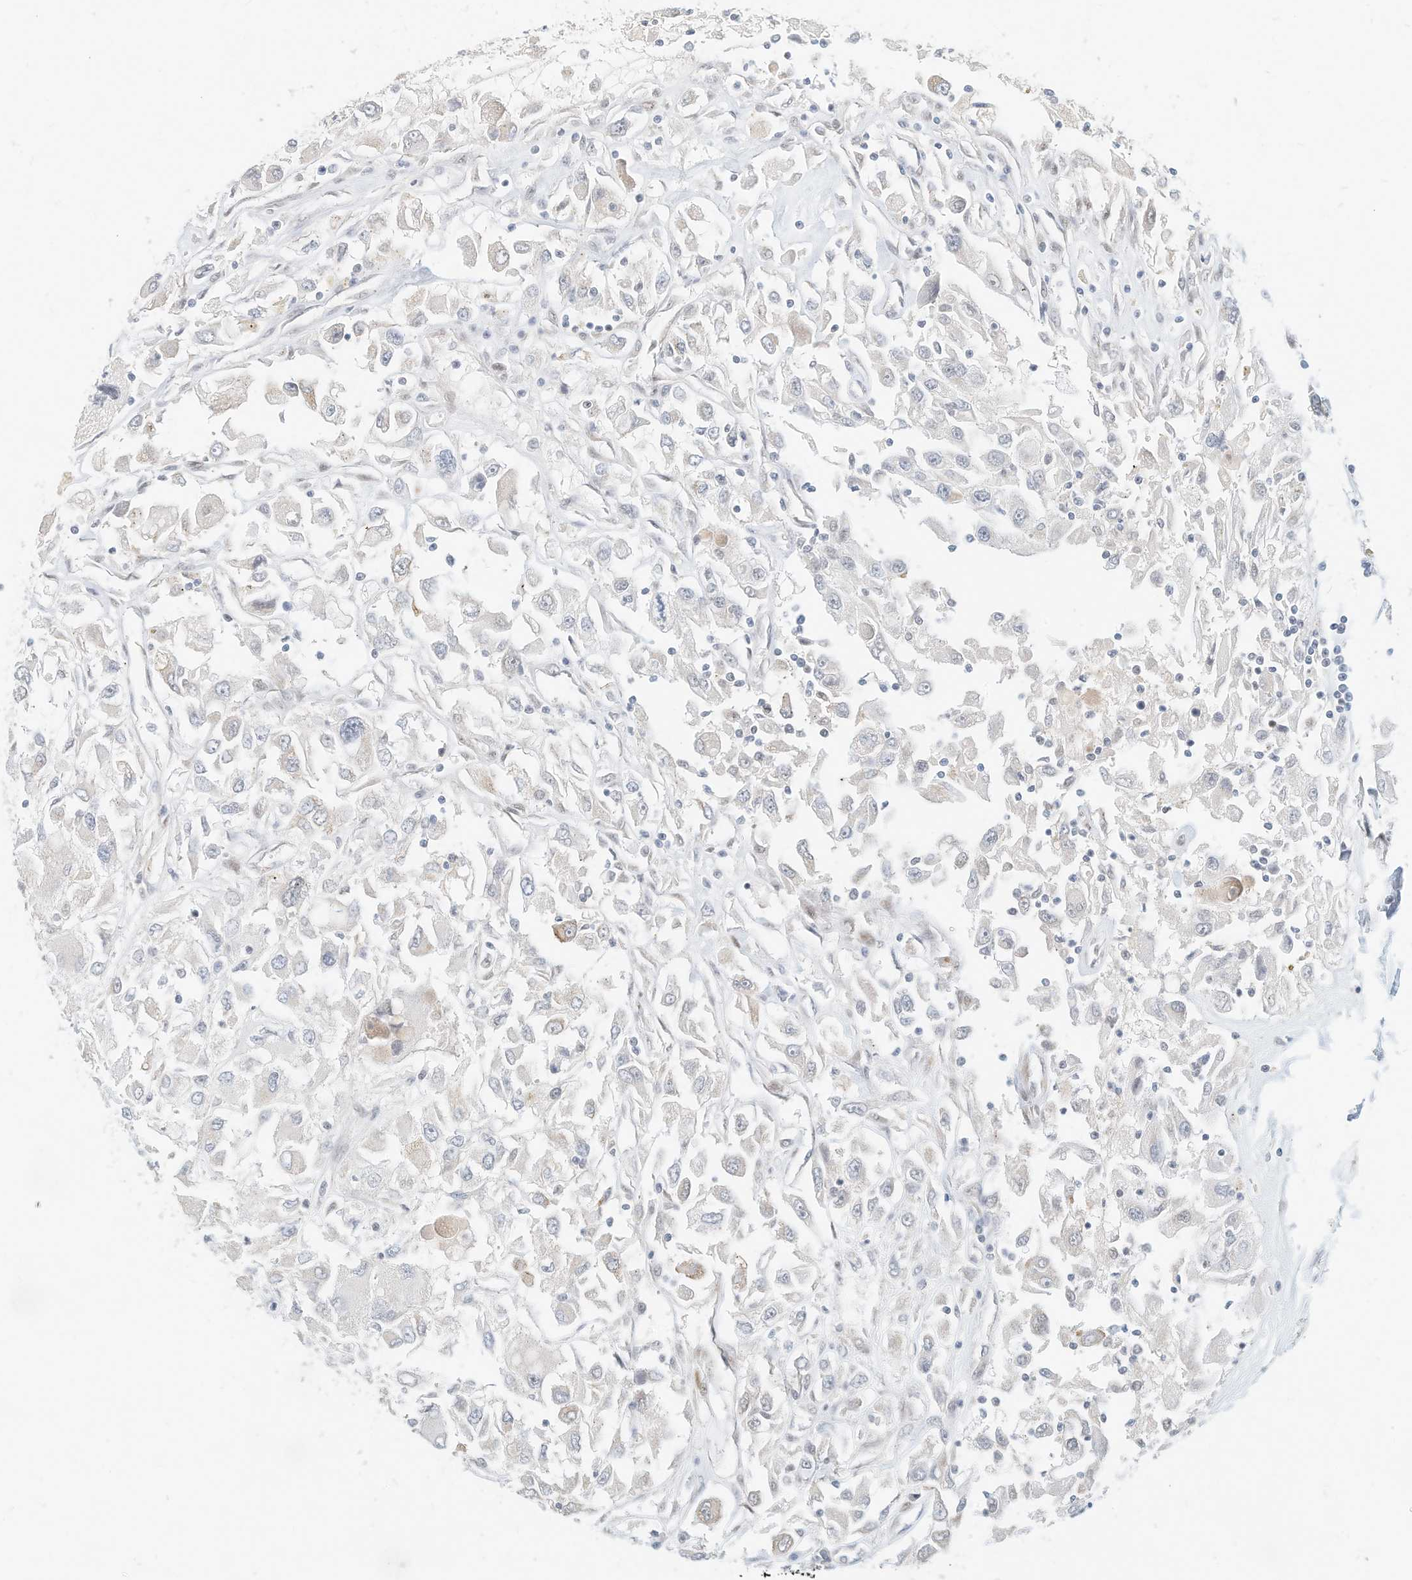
{"staining": {"intensity": "negative", "quantity": "none", "location": "none"}, "tissue": "renal cancer", "cell_type": "Tumor cells", "image_type": "cancer", "snomed": [{"axis": "morphology", "description": "Adenocarcinoma, NOS"}, {"axis": "topography", "description": "Kidney"}], "caption": "The micrograph exhibits no staining of tumor cells in renal cancer (adenocarcinoma).", "gene": "OGT", "patient": {"sex": "female", "age": 52}}